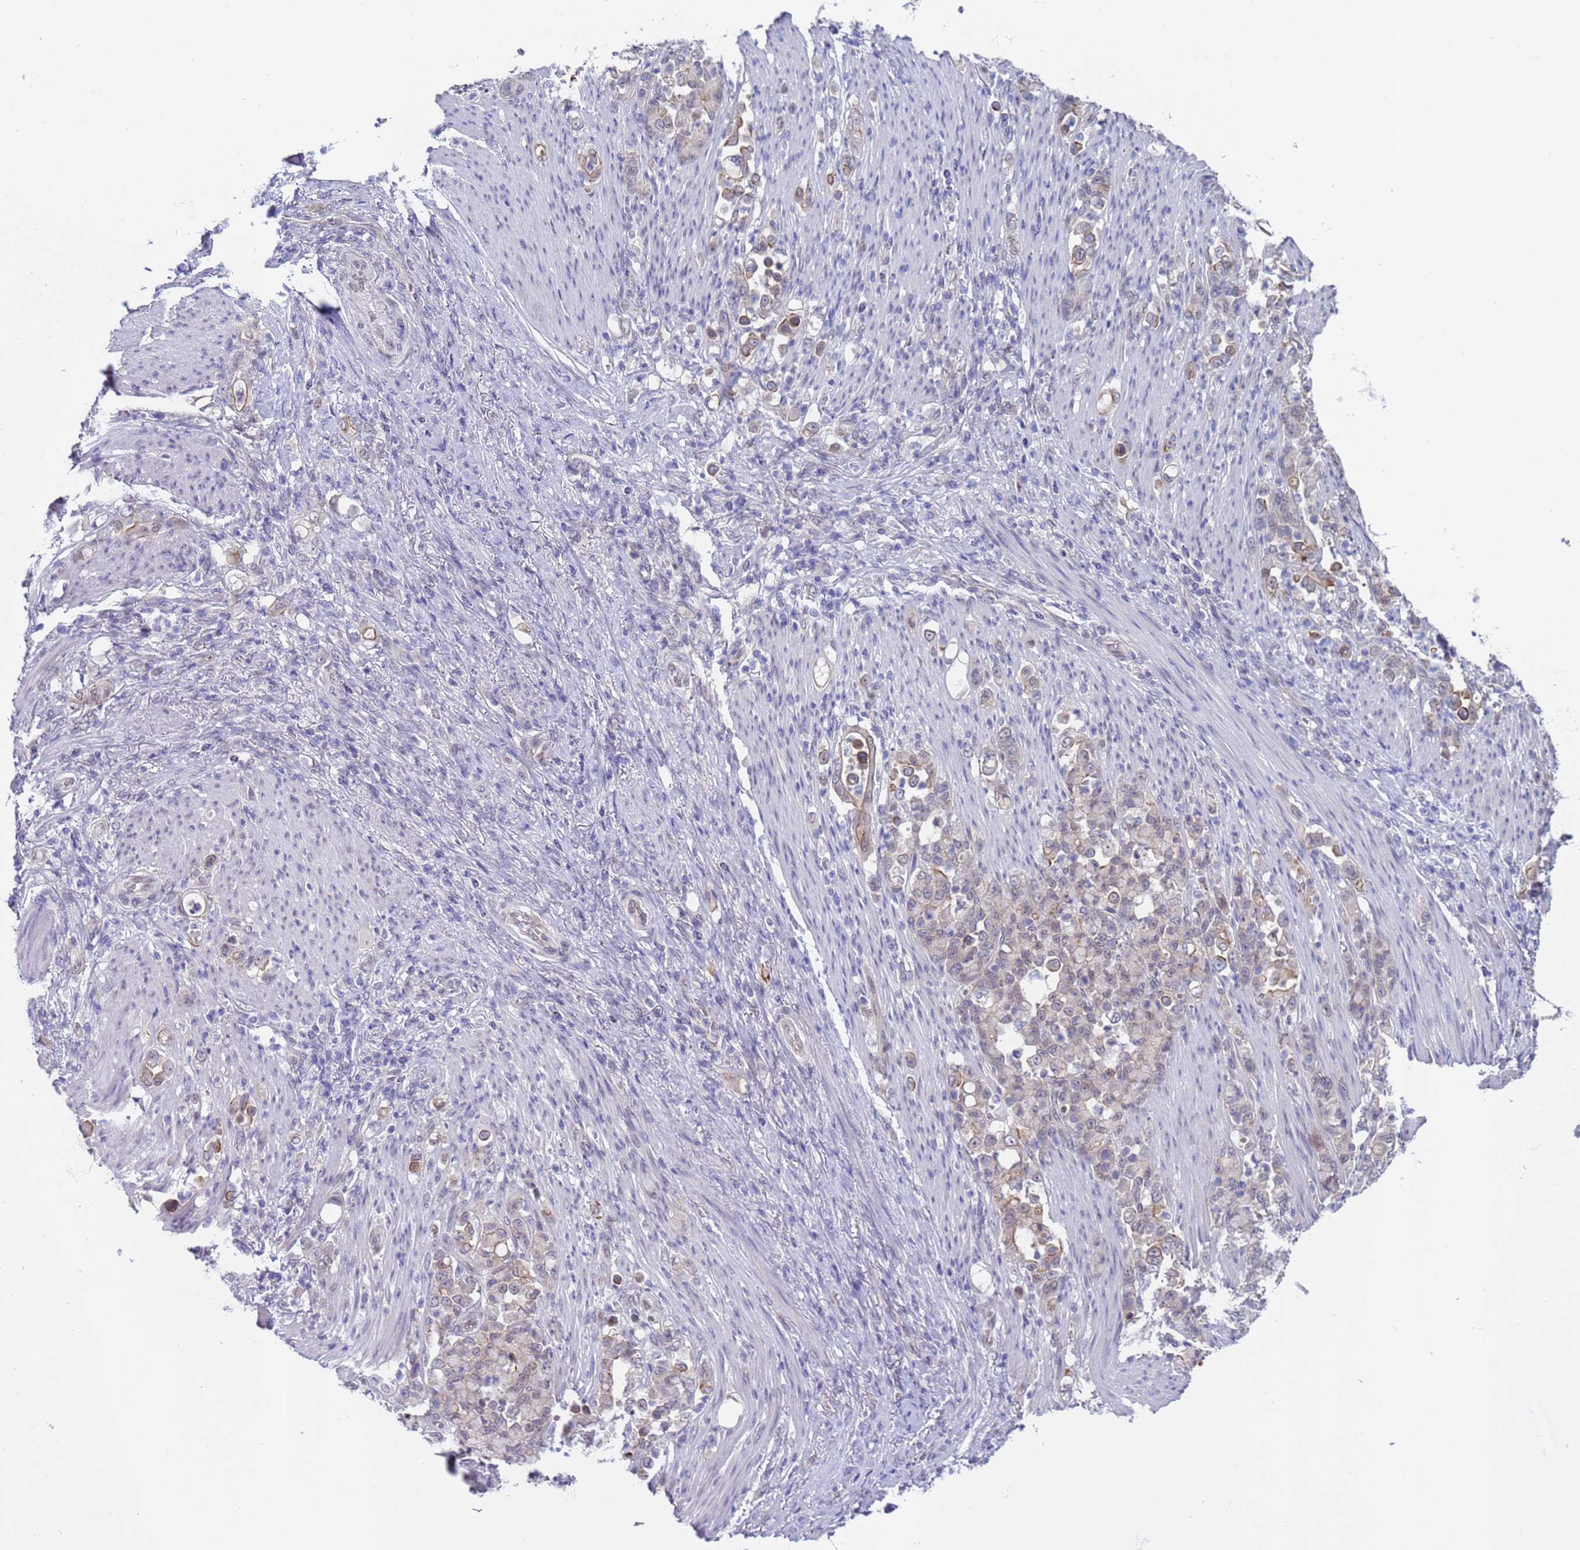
{"staining": {"intensity": "weak", "quantity": "<25%", "location": "cytoplasmic/membranous"}, "tissue": "stomach cancer", "cell_type": "Tumor cells", "image_type": "cancer", "snomed": [{"axis": "morphology", "description": "Normal tissue, NOS"}, {"axis": "morphology", "description": "Adenocarcinoma, NOS"}, {"axis": "topography", "description": "Stomach"}], "caption": "This histopathology image is of stomach adenocarcinoma stained with immunohistochemistry to label a protein in brown with the nuclei are counter-stained blue. There is no positivity in tumor cells.", "gene": "TRMT10A", "patient": {"sex": "female", "age": 79}}